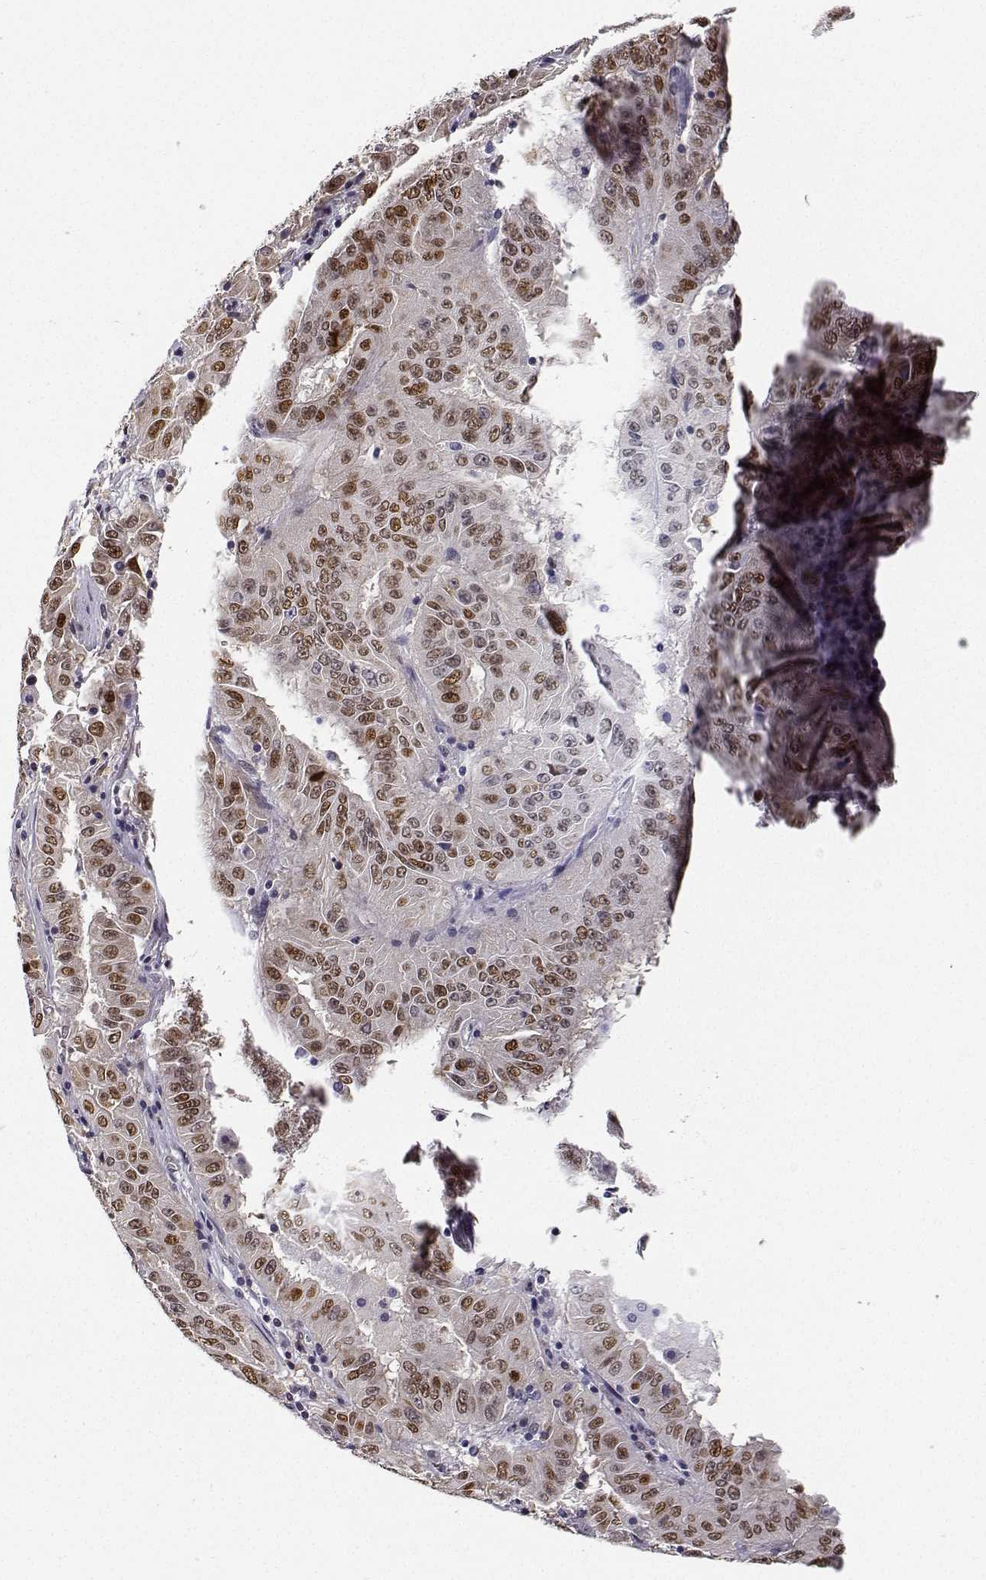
{"staining": {"intensity": "moderate", "quantity": ">75%", "location": "nuclear"}, "tissue": "pancreatic cancer", "cell_type": "Tumor cells", "image_type": "cancer", "snomed": [{"axis": "morphology", "description": "Adenocarcinoma, NOS"}, {"axis": "topography", "description": "Pancreas"}], "caption": "Pancreatic cancer tissue displays moderate nuclear positivity in approximately >75% of tumor cells The protein of interest is stained brown, and the nuclei are stained in blue (DAB (3,3'-diaminobenzidine) IHC with brightfield microscopy, high magnification).", "gene": "PHGDH", "patient": {"sex": "male", "age": 63}}